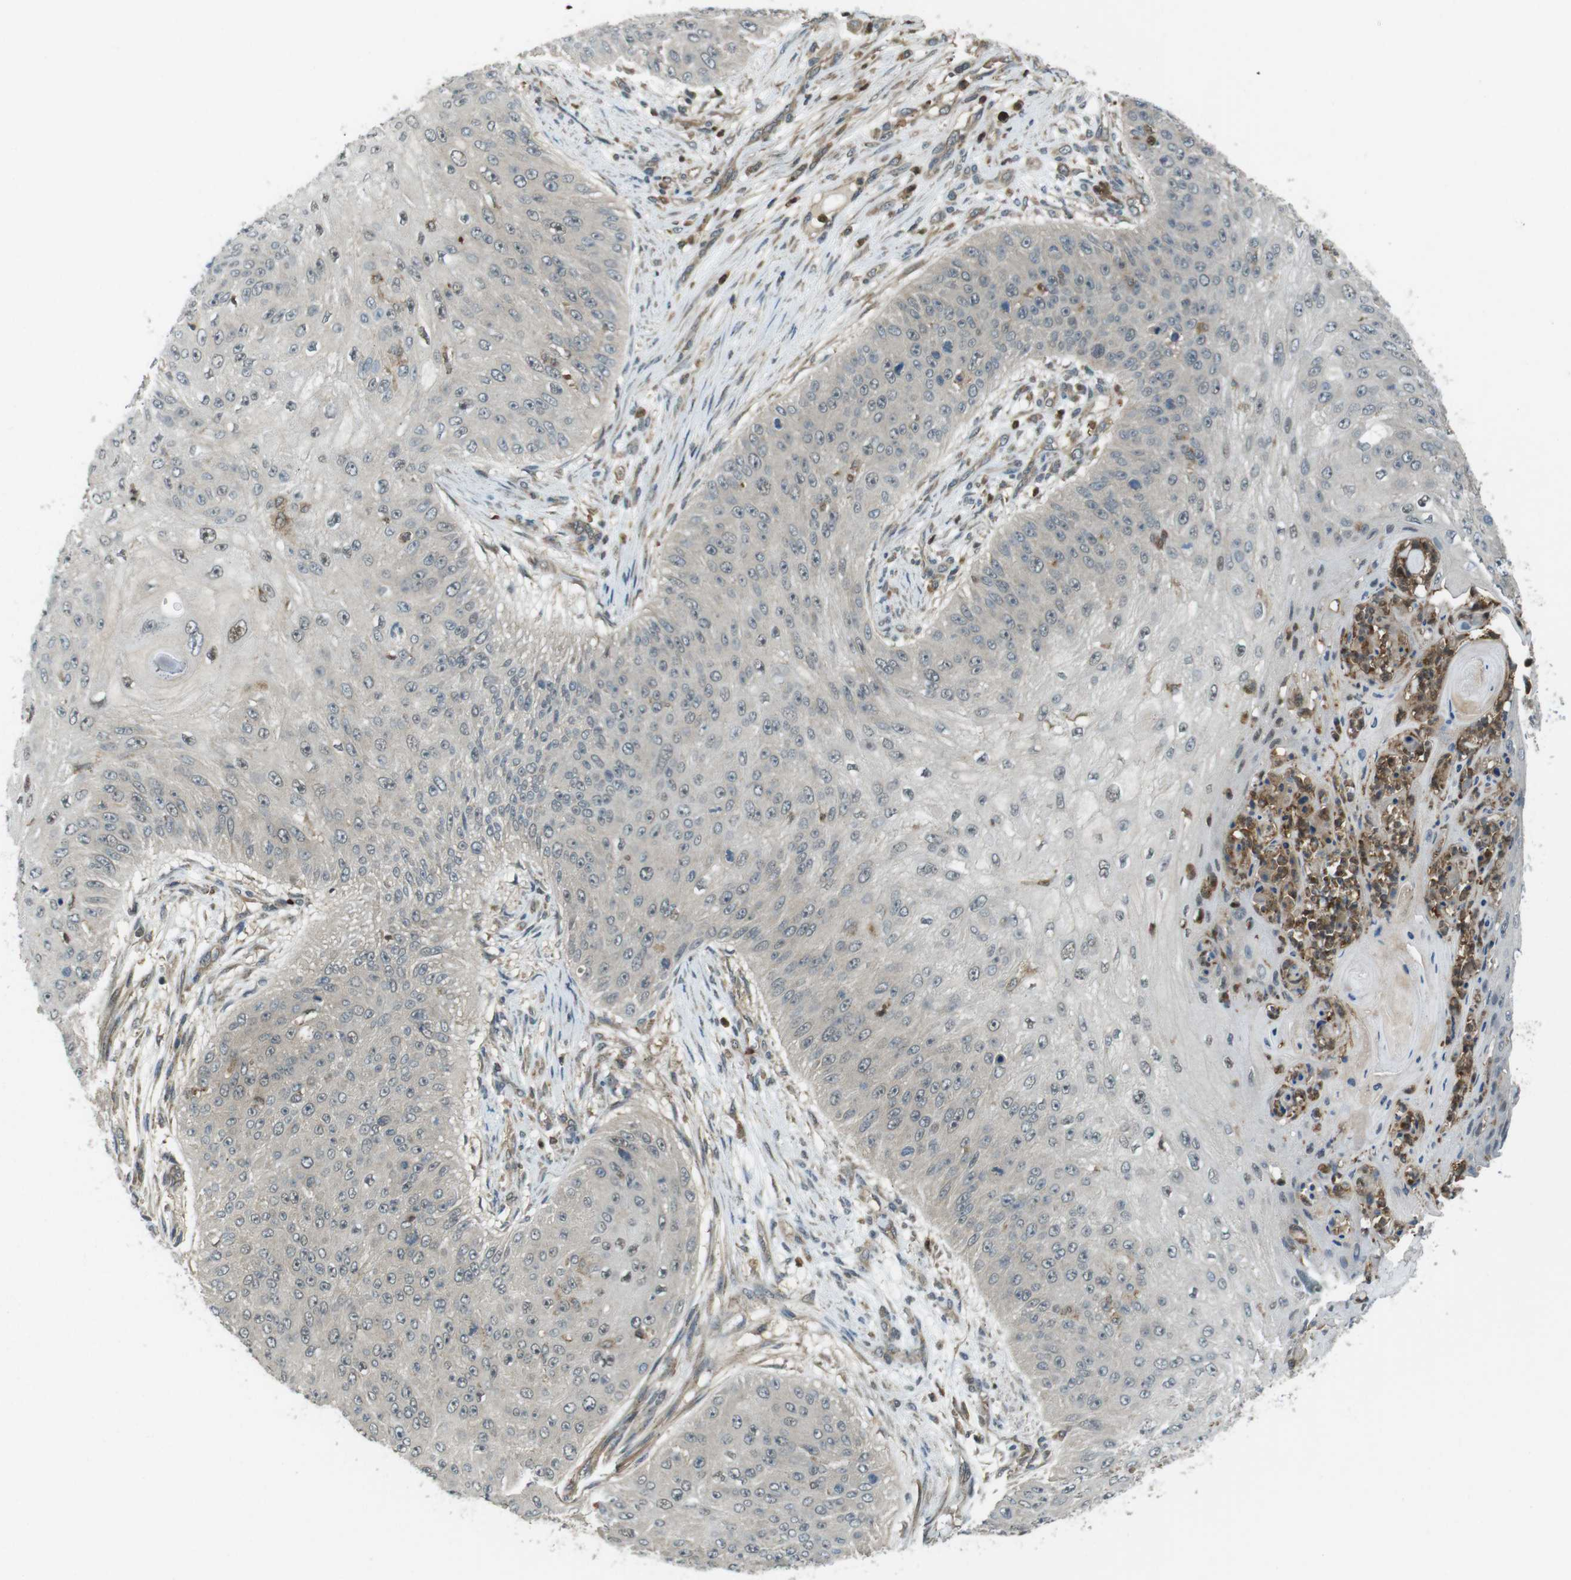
{"staining": {"intensity": "negative", "quantity": "none", "location": "none"}, "tissue": "skin cancer", "cell_type": "Tumor cells", "image_type": "cancer", "snomed": [{"axis": "morphology", "description": "Squamous cell carcinoma, NOS"}, {"axis": "topography", "description": "Skin"}], "caption": "Immunohistochemistry (IHC) photomicrograph of skin cancer (squamous cell carcinoma) stained for a protein (brown), which shows no expression in tumor cells.", "gene": "LRRC3B", "patient": {"sex": "female", "age": 80}}